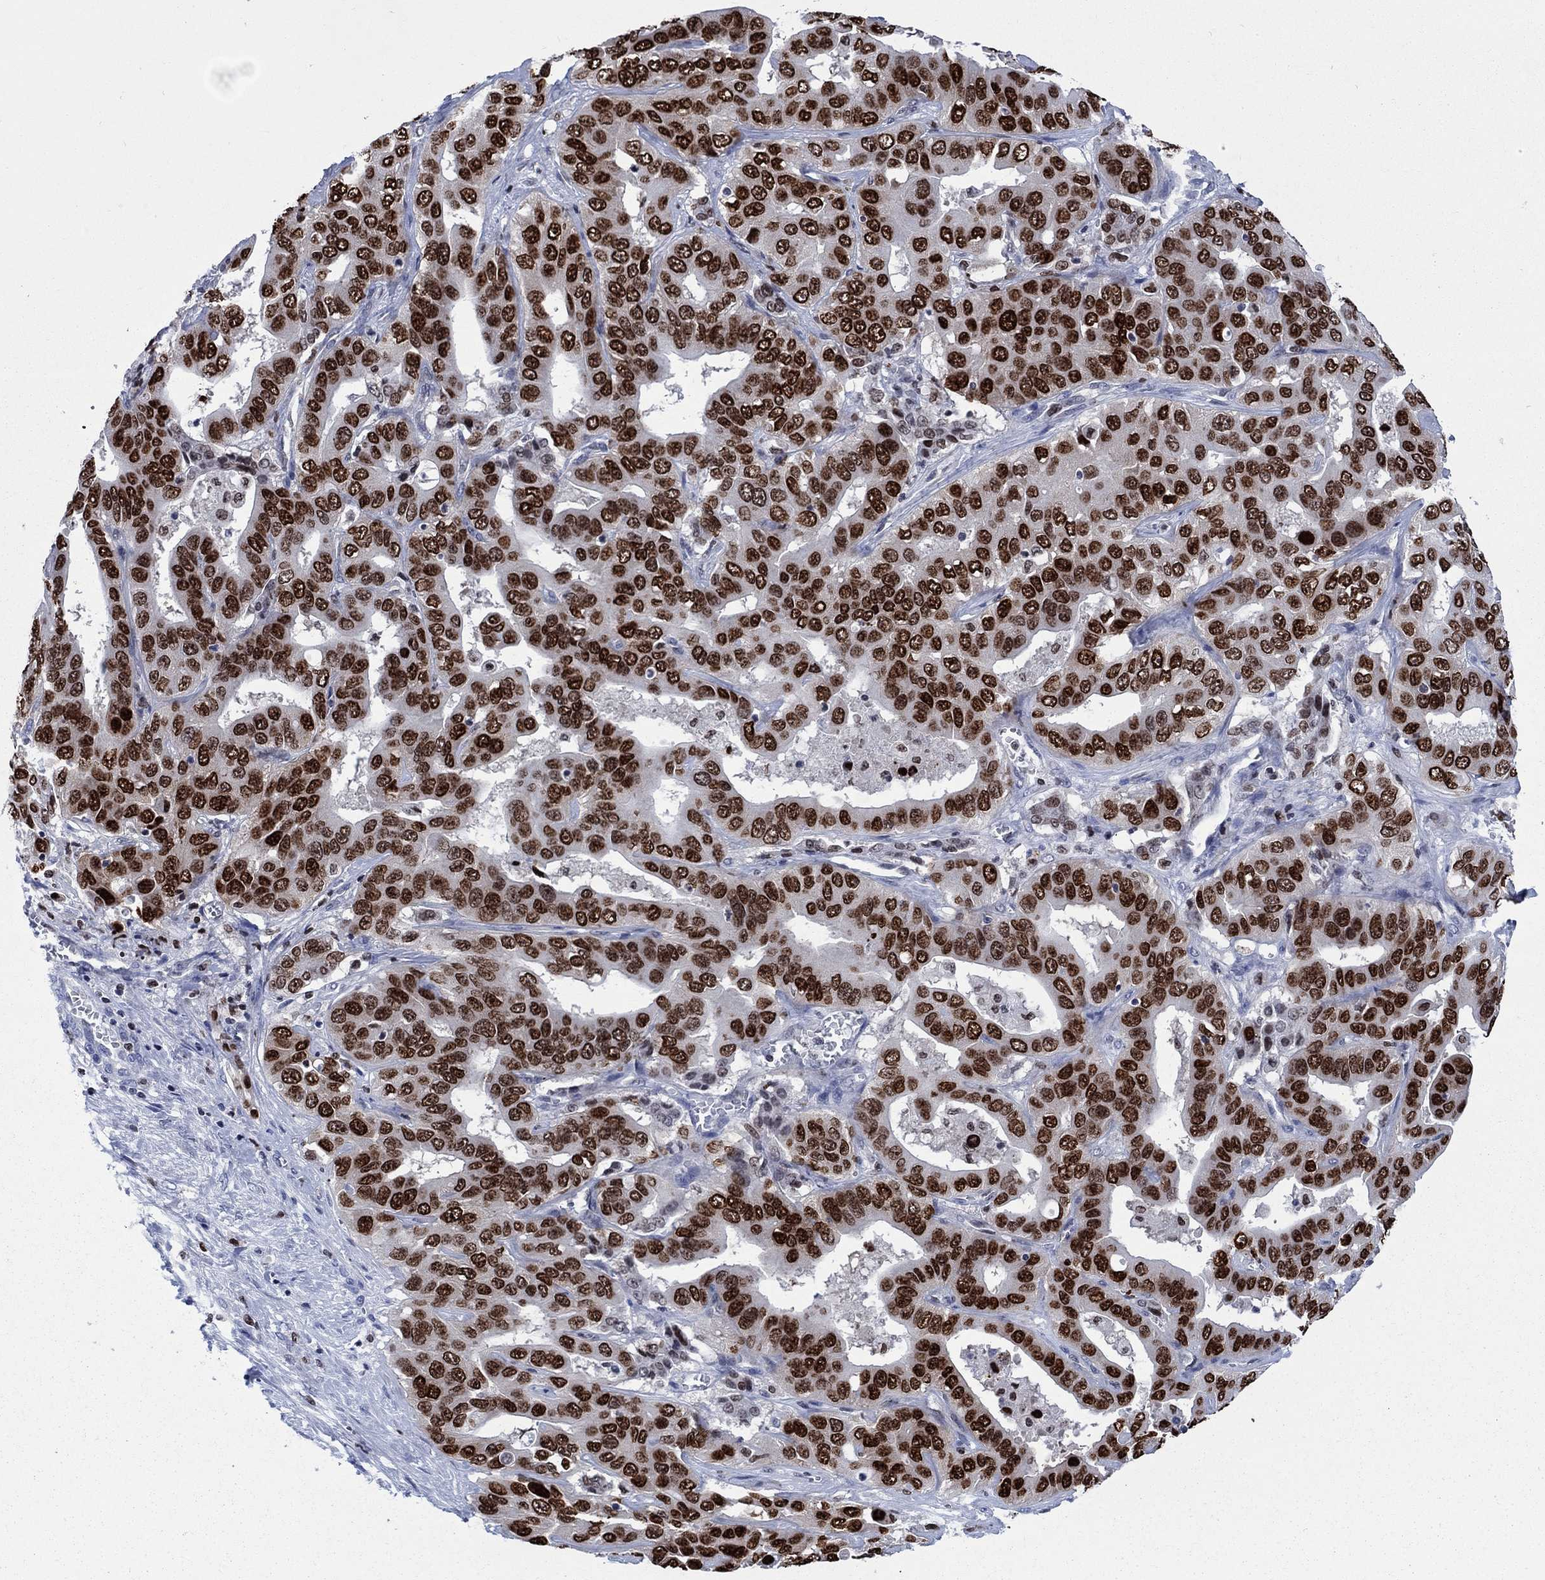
{"staining": {"intensity": "strong", "quantity": ">75%", "location": "nuclear"}, "tissue": "liver cancer", "cell_type": "Tumor cells", "image_type": "cancer", "snomed": [{"axis": "morphology", "description": "Cholangiocarcinoma"}, {"axis": "topography", "description": "Liver"}], "caption": "Brown immunohistochemical staining in human liver cholangiocarcinoma shows strong nuclear expression in approximately >75% of tumor cells.", "gene": "HMGA1", "patient": {"sex": "female", "age": 52}}